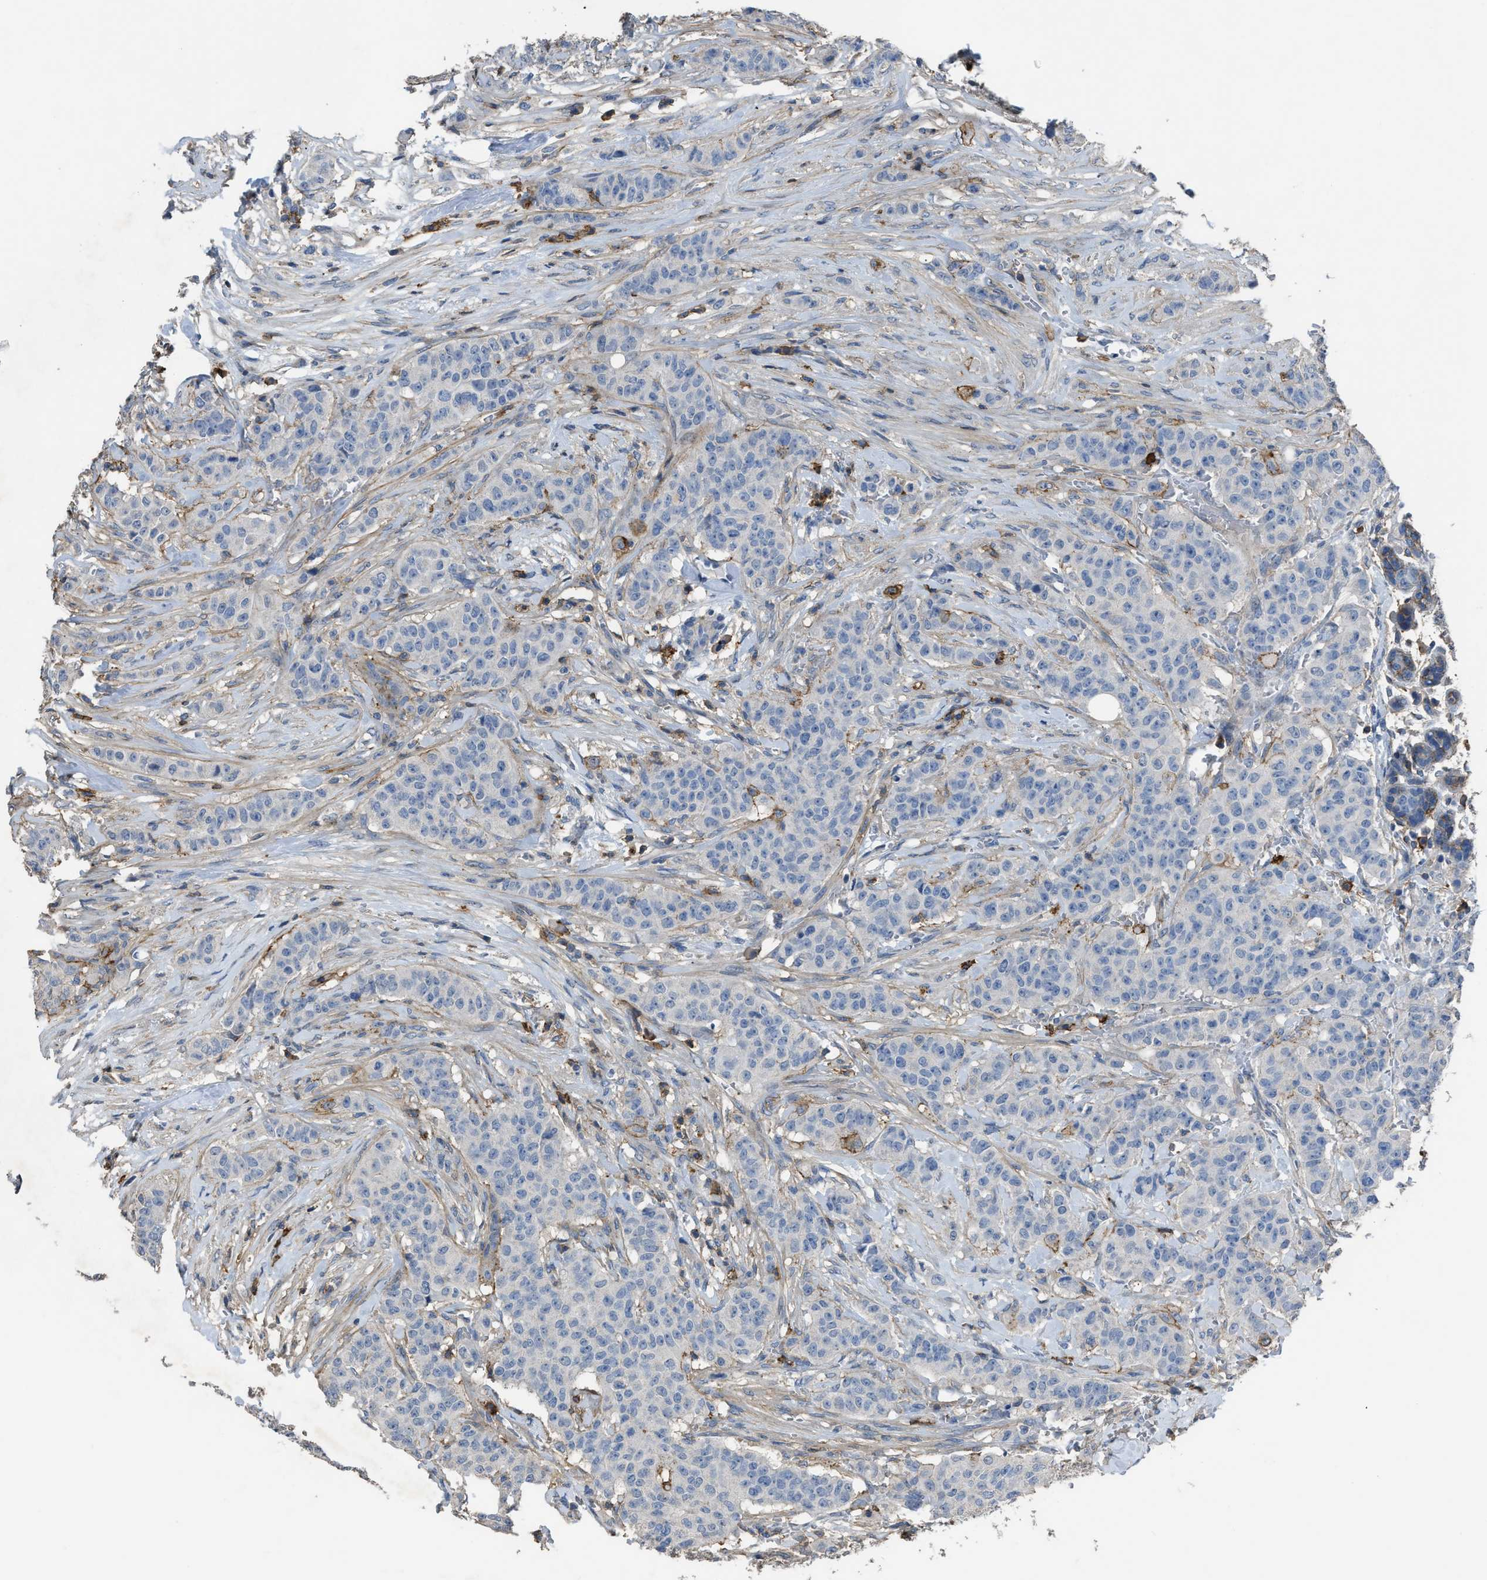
{"staining": {"intensity": "negative", "quantity": "none", "location": "none"}, "tissue": "breast cancer", "cell_type": "Tumor cells", "image_type": "cancer", "snomed": [{"axis": "morphology", "description": "Normal tissue, NOS"}, {"axis": "morphology", "description": "Duct carcinoma"}, {"axis": "topography", "description": "Breast"}], "caption": "IHC photomicrograph of neoplastic tissue: human breast infiltrating ductal carcinoma stained with DAB (3,3'-diaminobenzidine) demonstrates no significant protein expression in tumor cells.", "gene": "OR51E1", "patient": {"sex": "female", "age": 40}}